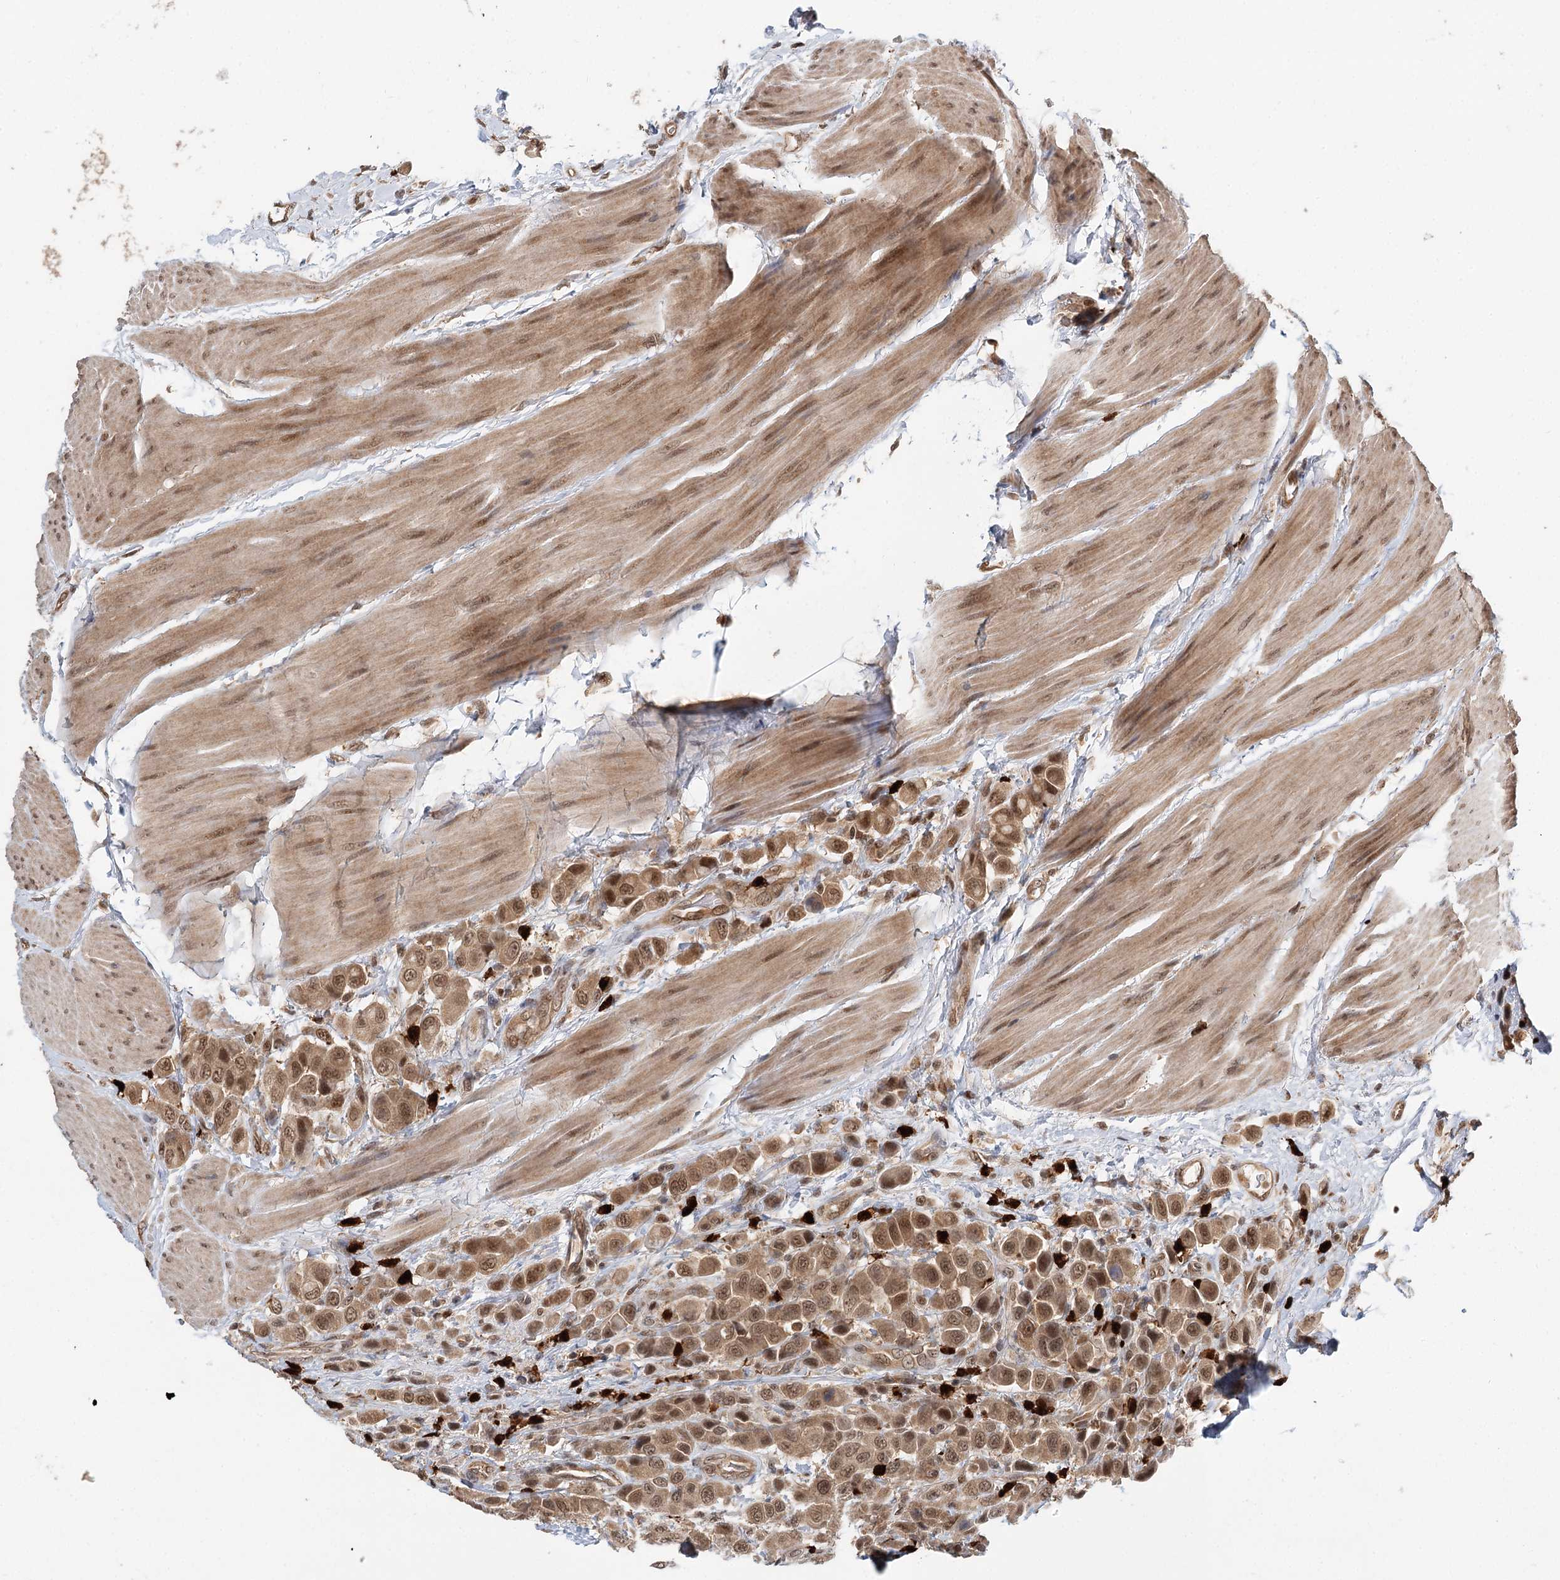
{"staining": {"intensity": "moderate", "quantity": ">75%", "location": "cytoplasmic/membranous,nuclear"}, "tissue": "urothelial cancer", "cell_type": "Tumor cells", "image_type": "cancer", "snomed": [{"axis": "morphology", "description": "Urothelial carcinoma, High grade"}, {"axis": "topography", "description": "Urinary bladder"}], "caption": "This is a histology image of immunohistochemistry (IHC) staining of urothelial carcinoma (high-grade), which shows moderate expression in the cytoplasmic/membranous and nuclear of tumor cells.", "gene": "N6AMT1", "patient": {"sex": "male", "age": 50}}